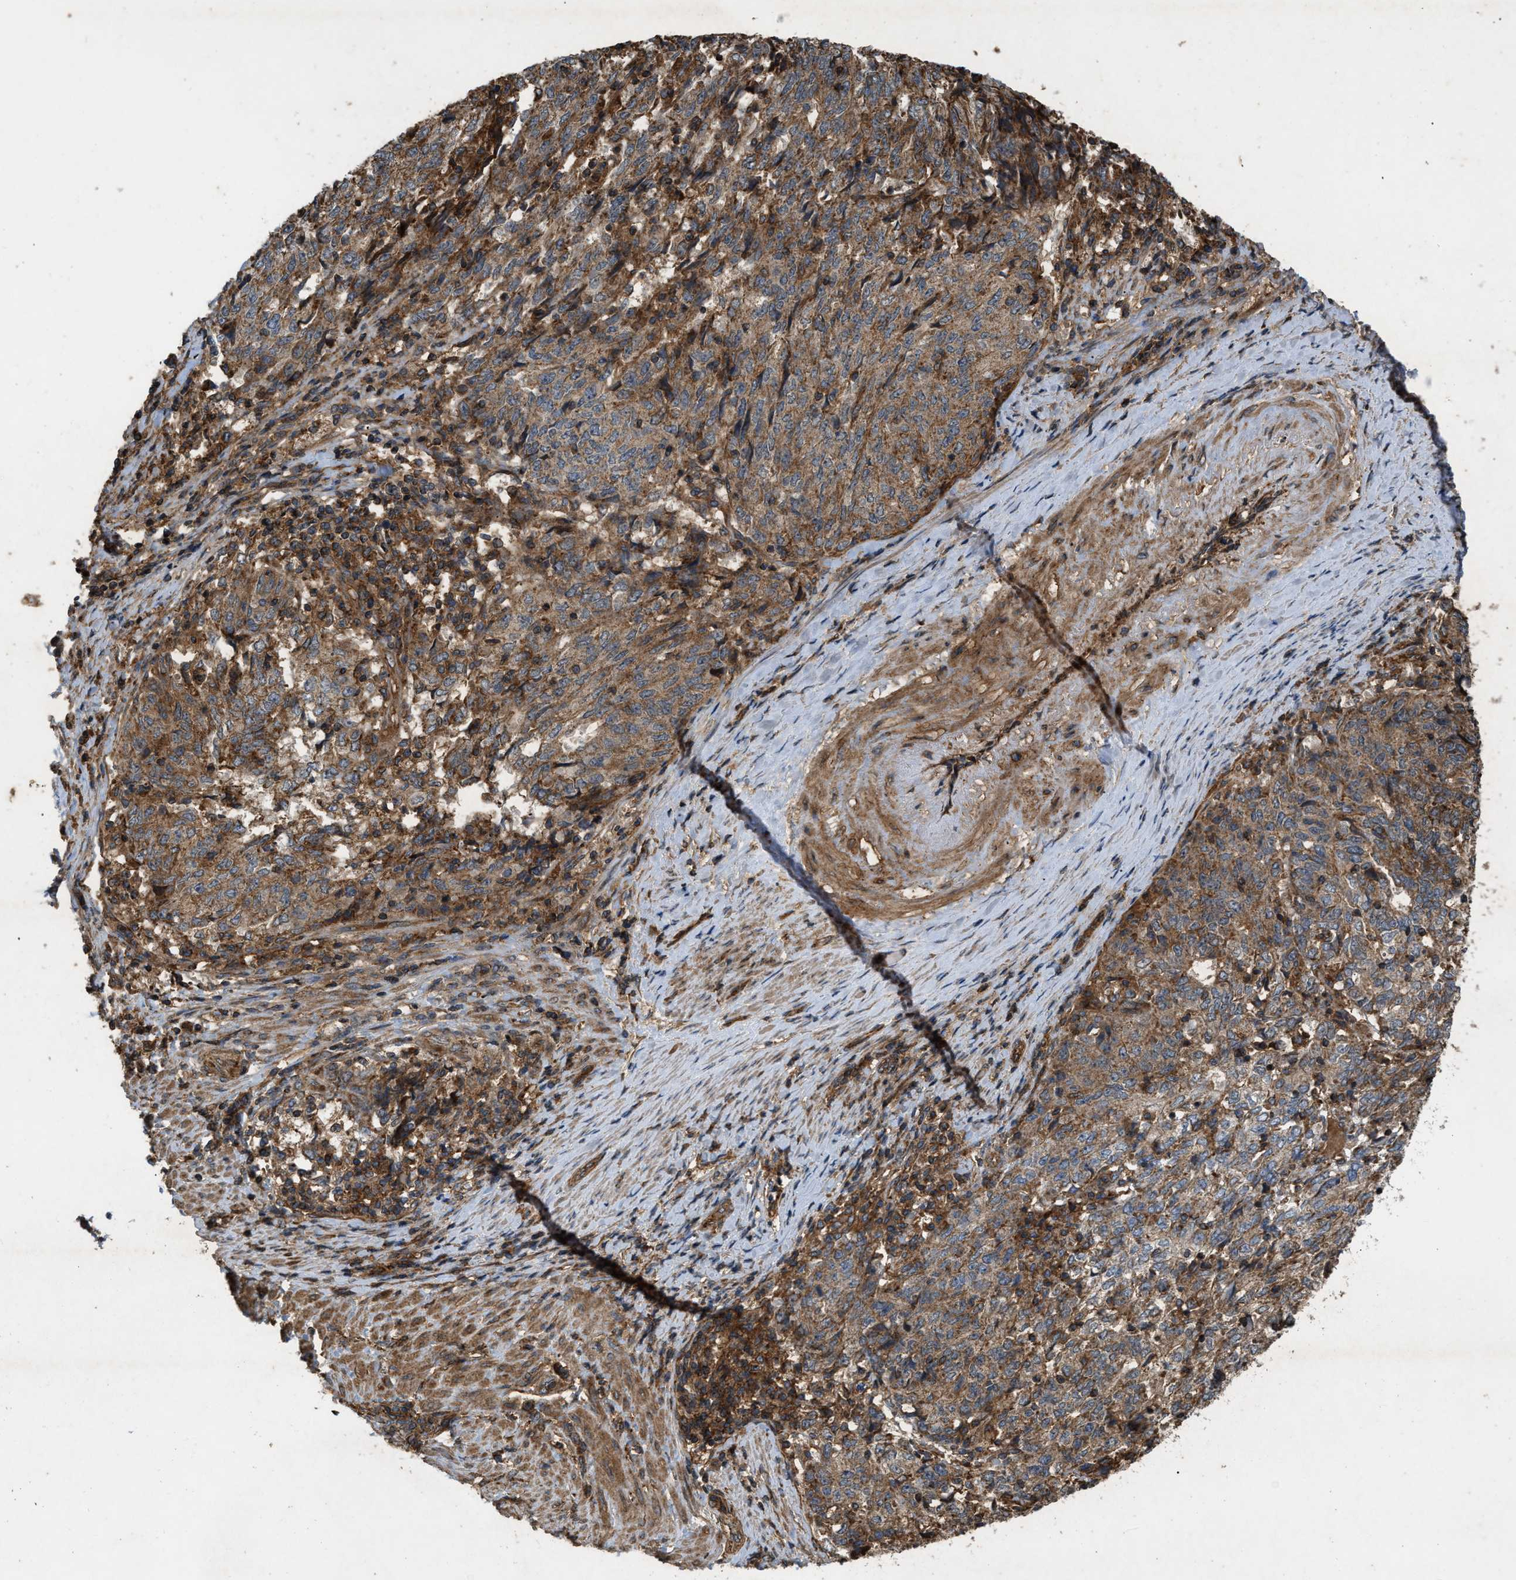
{"staining": {"intensity": "moderate", "quantity": ">75%", "location": "cytoplasmic/membranous"}, "tissue": "endometrial cancer", "cell_type": "Tumor cells", "image_type": "cancer", "snomed": [{"axis": "morphology", "description": "Adenocarcinoma, NOS"}, {"axis": "topography", "description": "Endometrium"}], "caption": "Human endometrial cancer stained for a protein (brown) reveals moderate cytoplasmic/membranous positive positivity in about >75% of tumor cells.", "gene": "GNB4", "patient": {"sex": "female", "age": 80}}